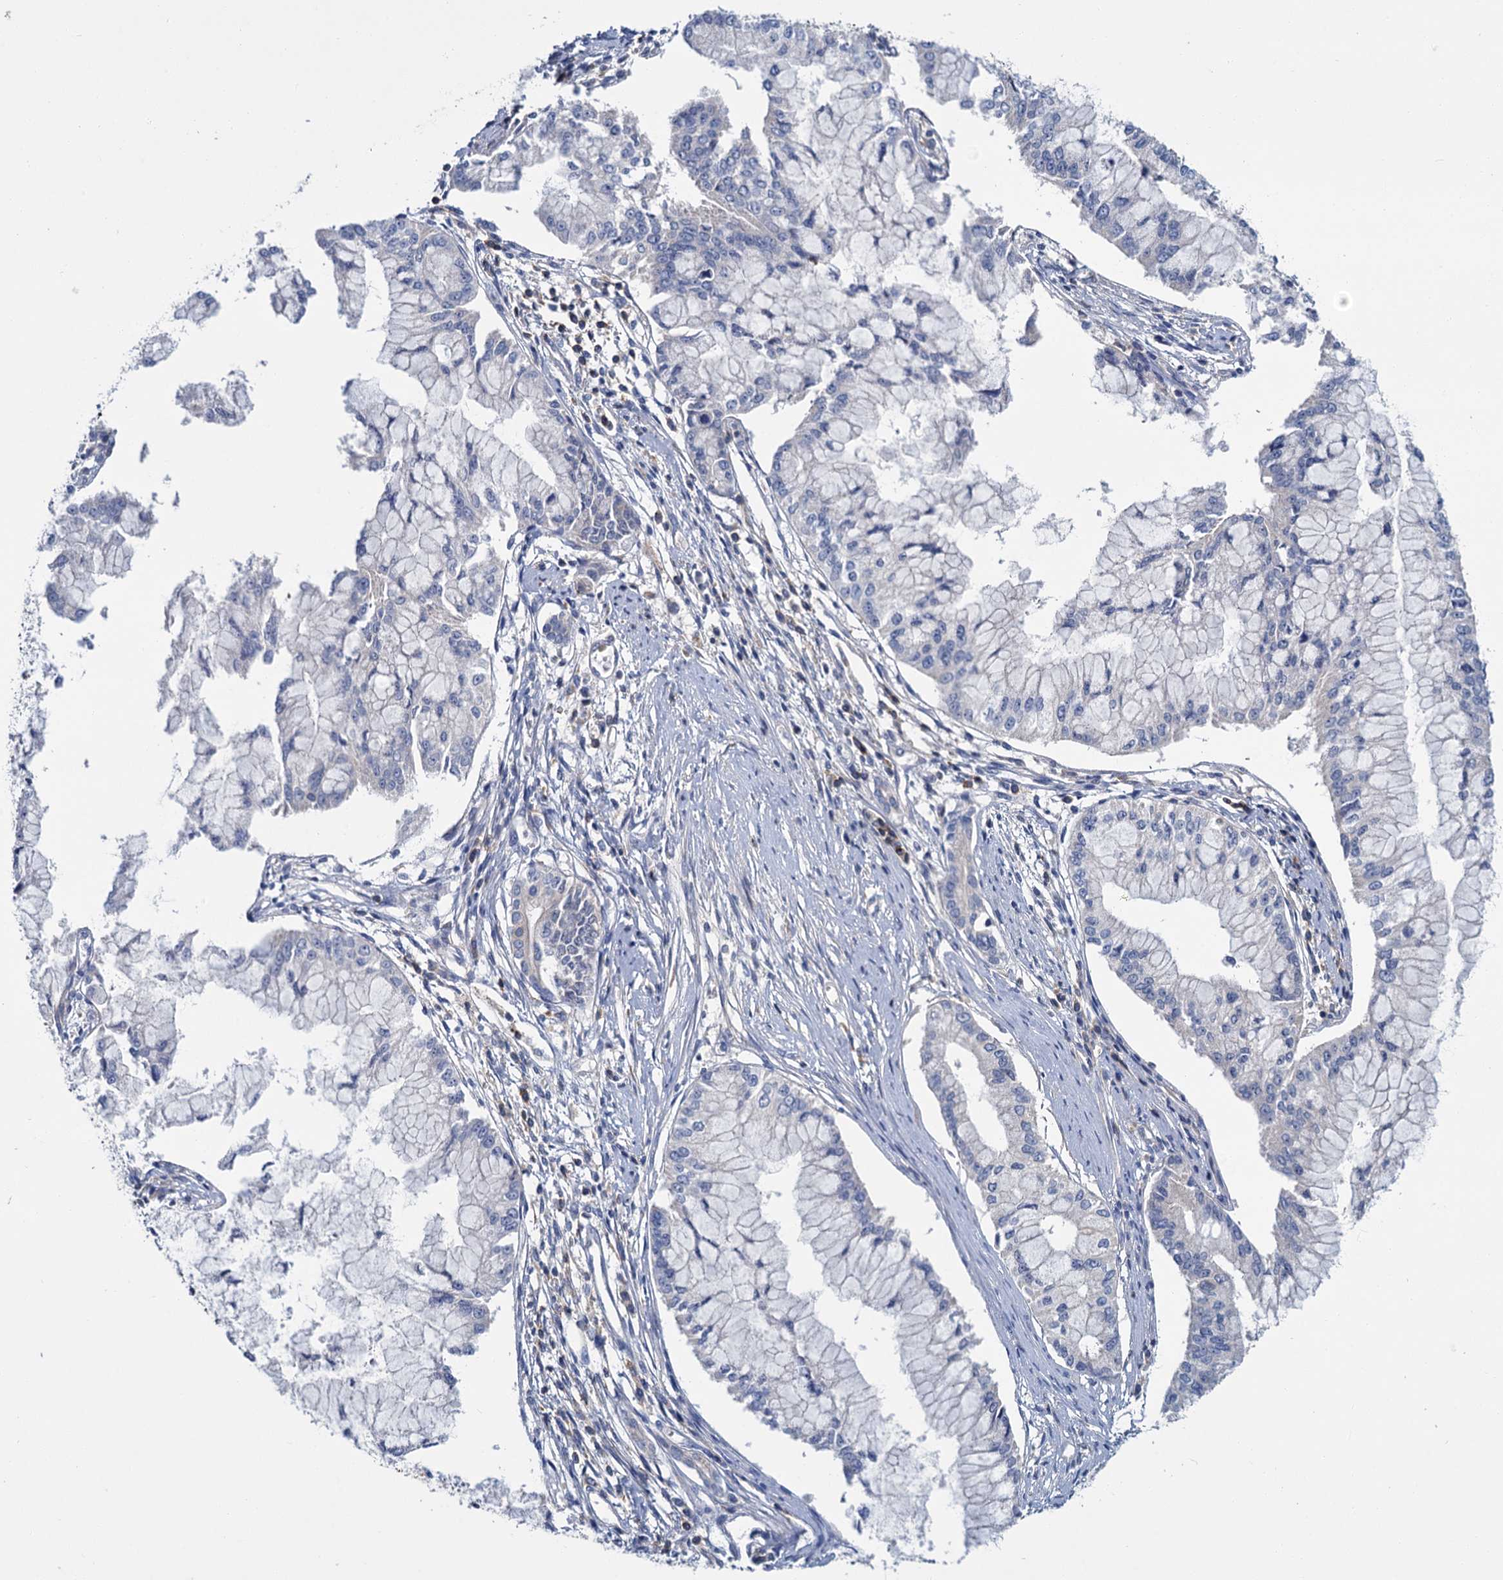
{"staining": {"intensity": "negative", "quantity": "none", "location": "none"}, "tissue": "pancreatic cancer", "cell_type": "Tumor cells", "image_type": "cancer", "snomed": [{"axis": "morphology", "description": "Adenocarcinoma, NOS"}, {"axis": "topography", "description": "Pancreas"}], "caption": "Protein analysis of pancreatic cancer displays no significant staining in tumor cells. (DAB IHC, high magnification).", "gene": "FGFR2", "patient": {"sex": "male", "age": 46}}